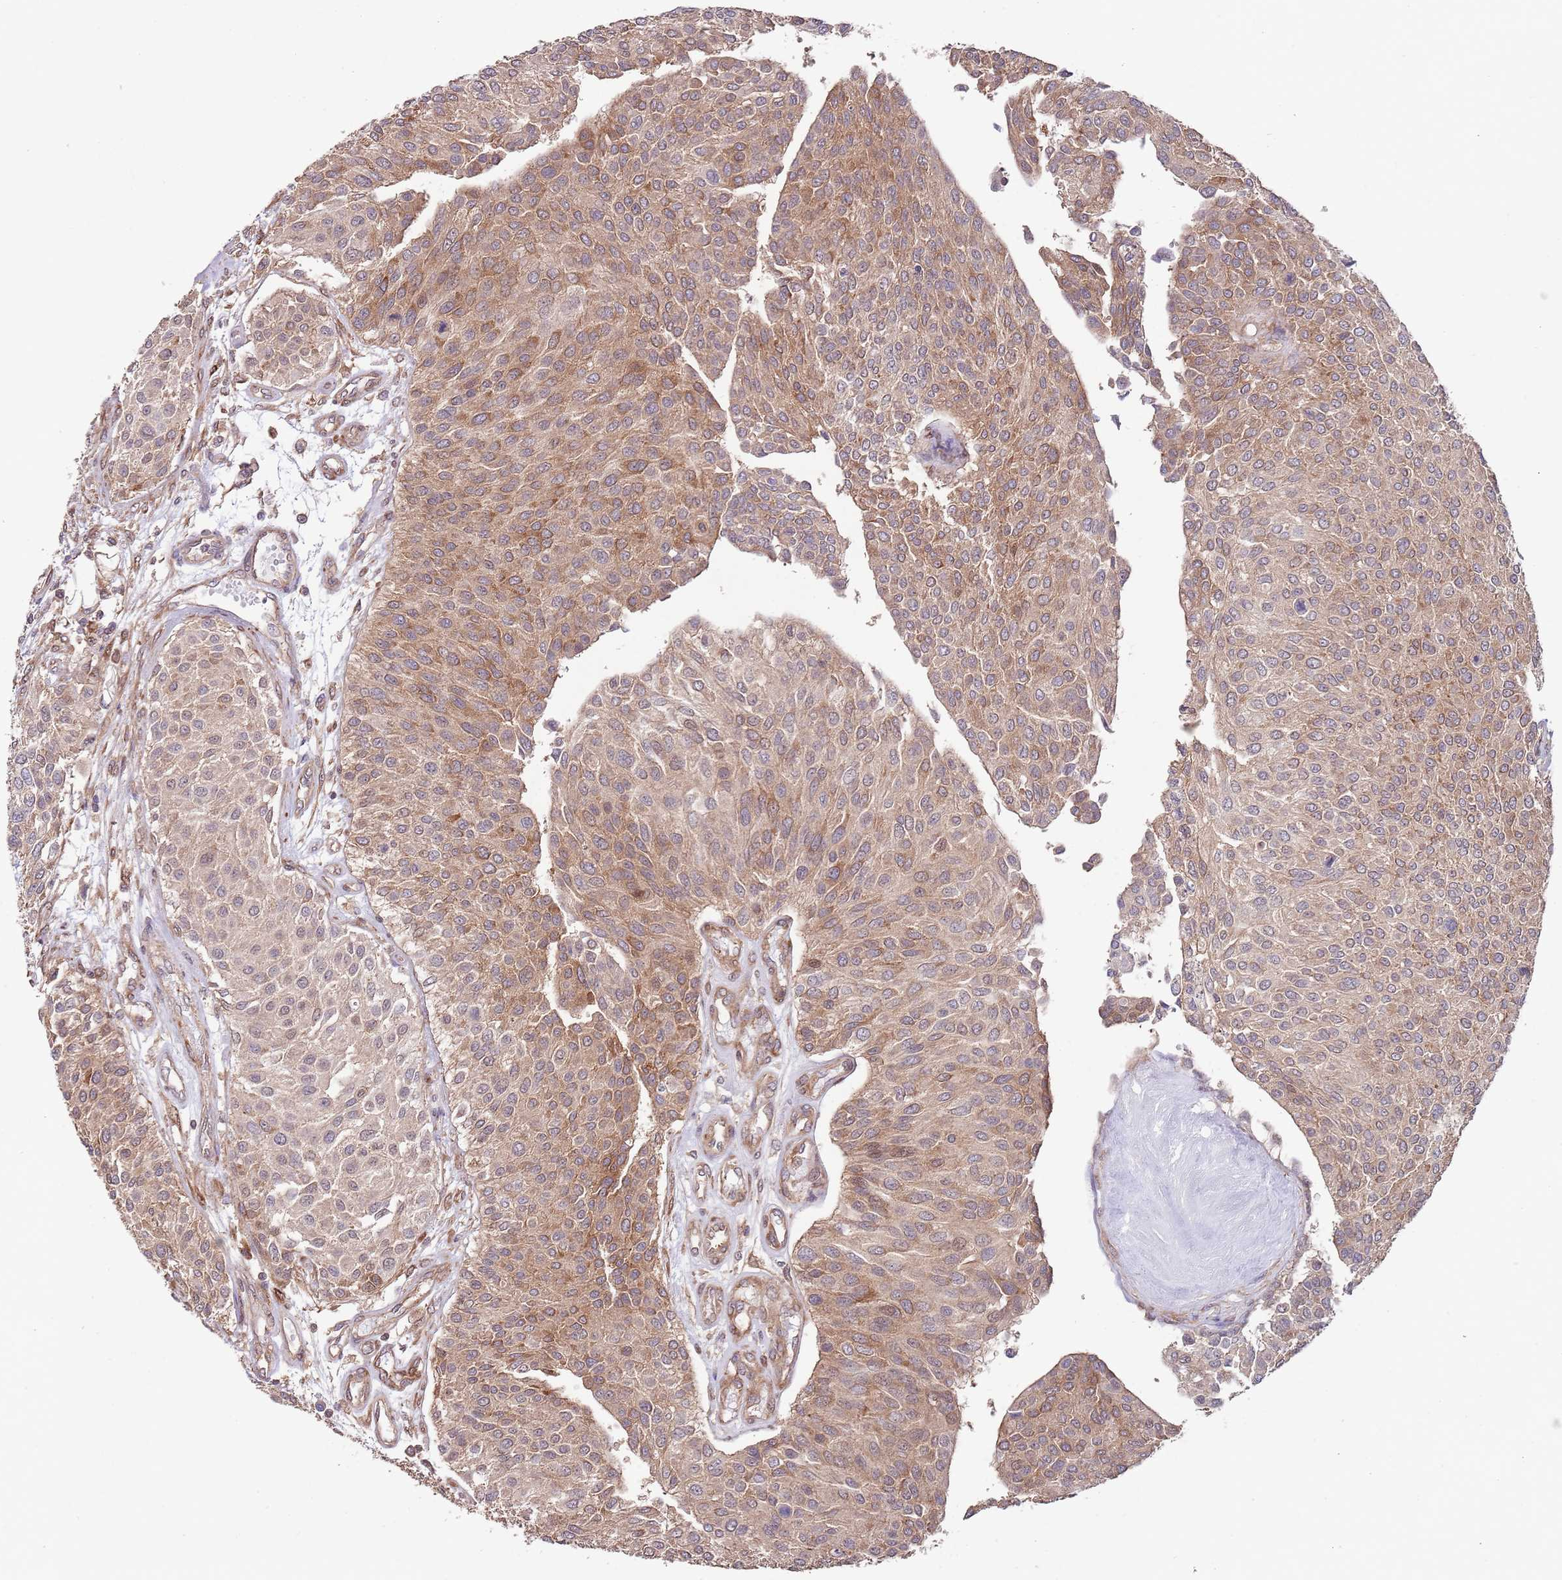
{"staining": {"intensity": "moderate", "quantity": ">75%", "location": "cytoplasmic/membranous"}, "tissue": "urothelial cancer", "cell_type": "Tumor cells", "image_type": "cancer", "snomed": [{"axis": "morphology", "description": "Urothelial carcinoma, NOS"}, {"axis": "topography", "description": "Urinary bladder"}], "caption": "Protein analysis of urothelial cancer tissue demonstrates moderate cytoplasmic/membranous staining in approximately >75% of tumor cells. The staining was performed using DAB to visualize the protein expression in brown, while the nuclei were stained in blue with hematoxylin (Magnification: 20x).", "gene": "RNF19B", "patient": {"sex": "male", "age": 55}}